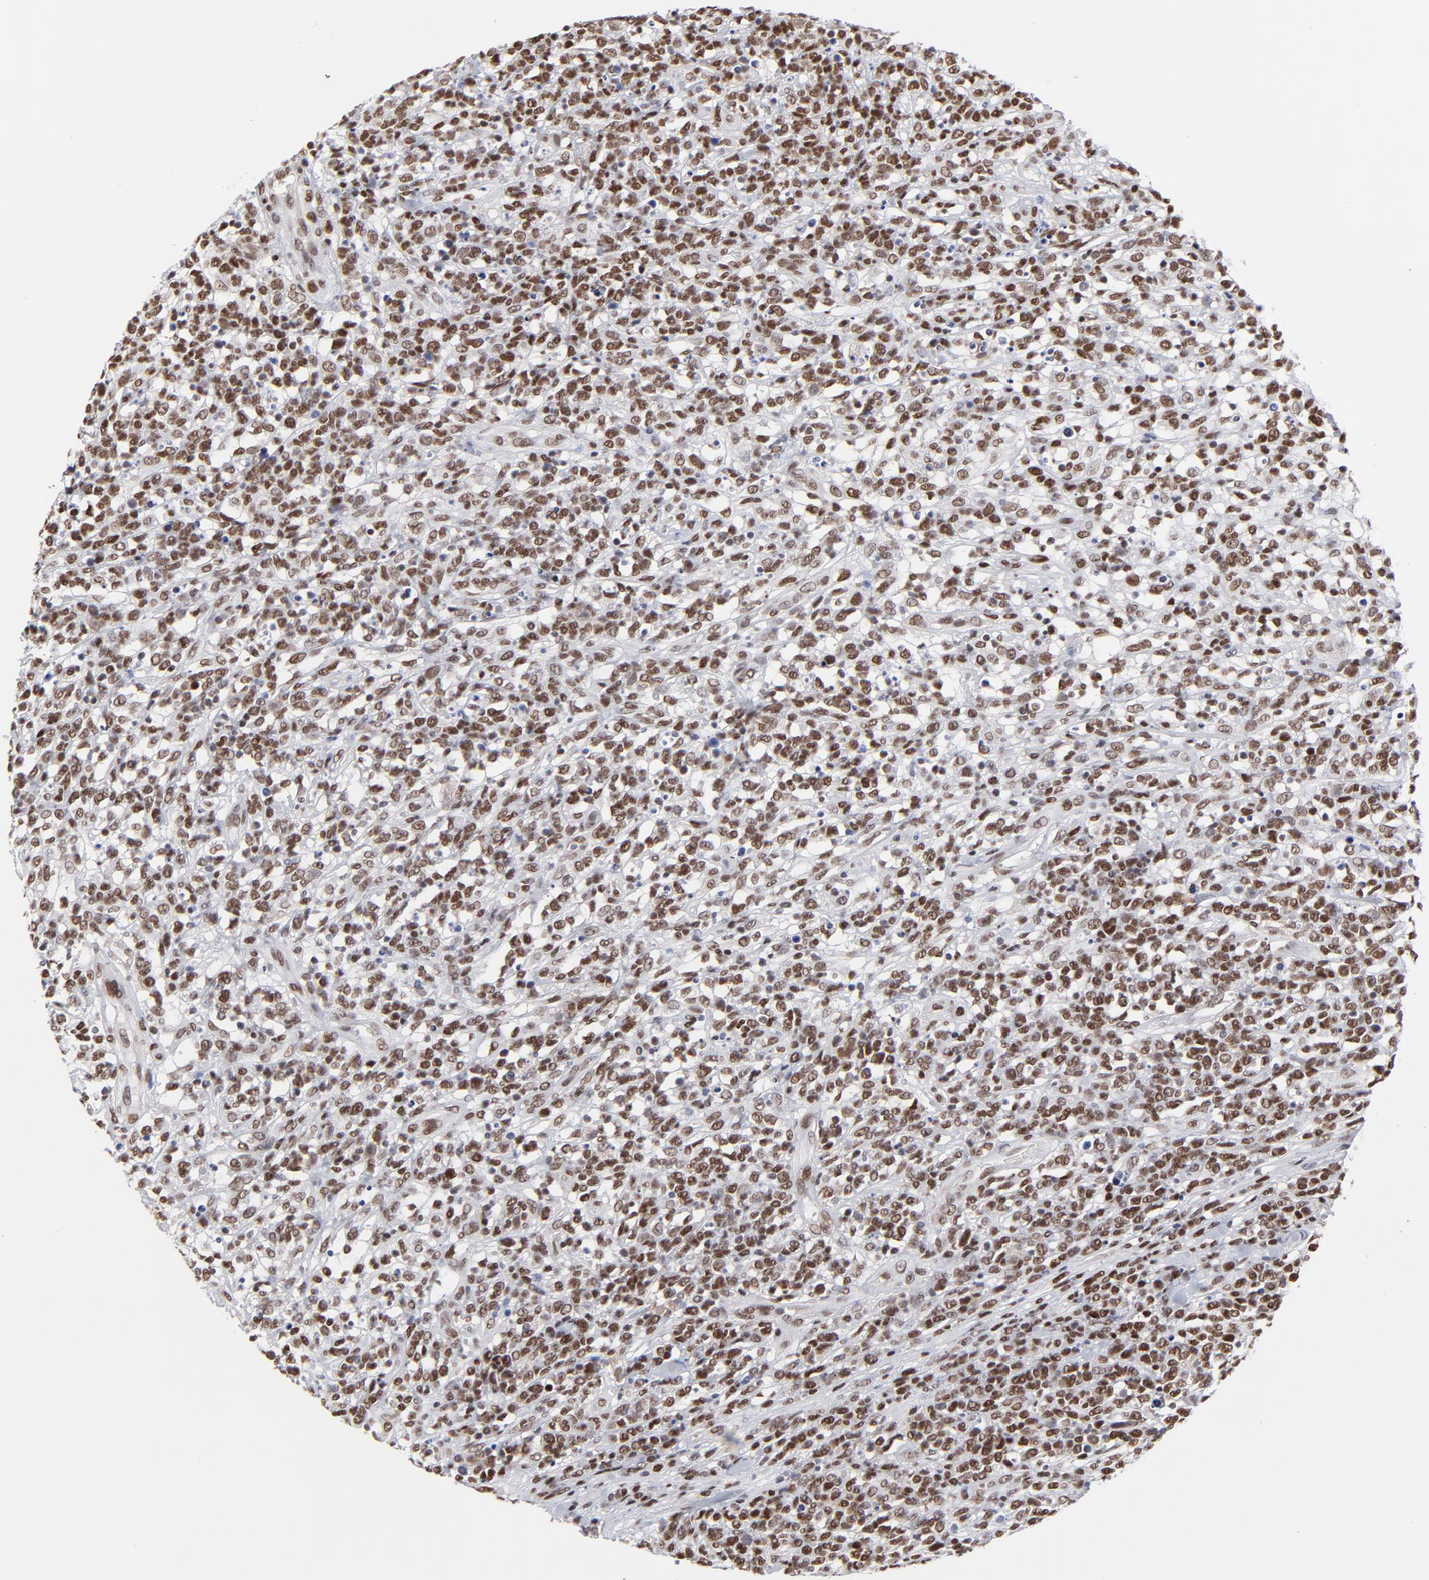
{"staining": {"intensity": "strong", "quantity": ">75%", "location": "nuclear"}, "tissue": "lymphoma", "cell_type": "Tumor cells", "image_type": "cancer", "snomed": [{"axis": "morphology", "description": "Malignant lymphoma, non-Hodgkin's type, High grade"}, {"axis": "topography", "description": "Lymph node"}], "caption": "Tumor cells exhibit high levels of strong nuclear expression in about >75% of cells in high-grade malignant lymphoma, non-Hodgkin's type. (Brightfield microscopy of DAB IHC at high magnification).", "gene": "ZMYM3", "patient": {"sex": "female", "age": 73}}